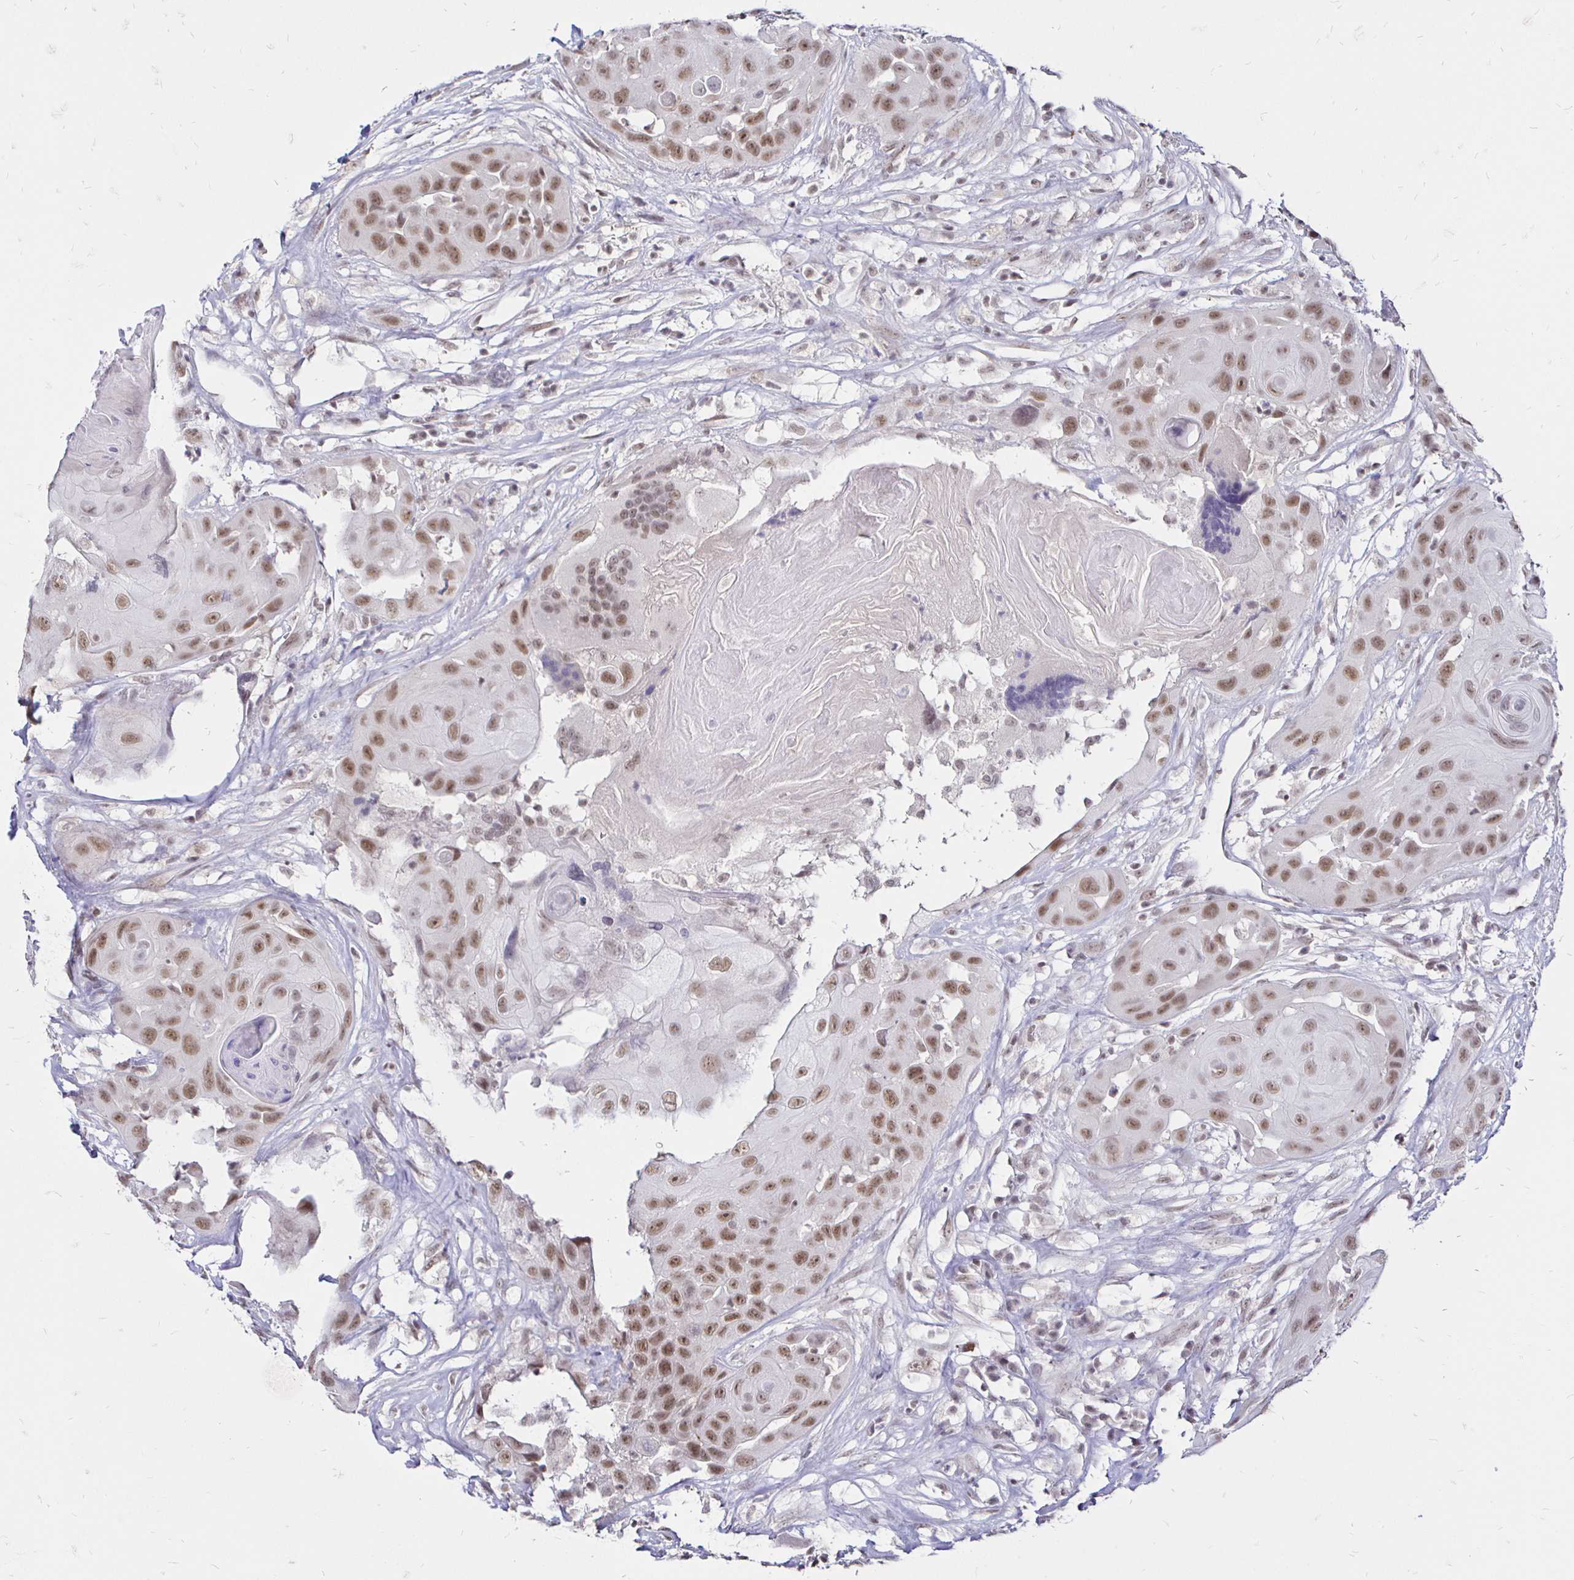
{"staining": {"intensity": "weak", "quantity": ">75%", "location": "nuclear"}, "tissue": "head and neck cancer", "cell_type": "Tumor cells", "image_type": "cancer", "snomed": [{"axis": "morphology", "description": "Squamous cell carcinoma, NOS"}, {"axis": "topography", "description": "Head-Neck"}], "caption": "Immunohistochemistry (IHC) image of squamous cell carcinoma (head and neck) stained for a protein (brown), which displays low levels of weak nuclear staining in about >75% of tumor cells.", "gene": "SIN3A", "patient": {"sex": "male", "age": 83}}